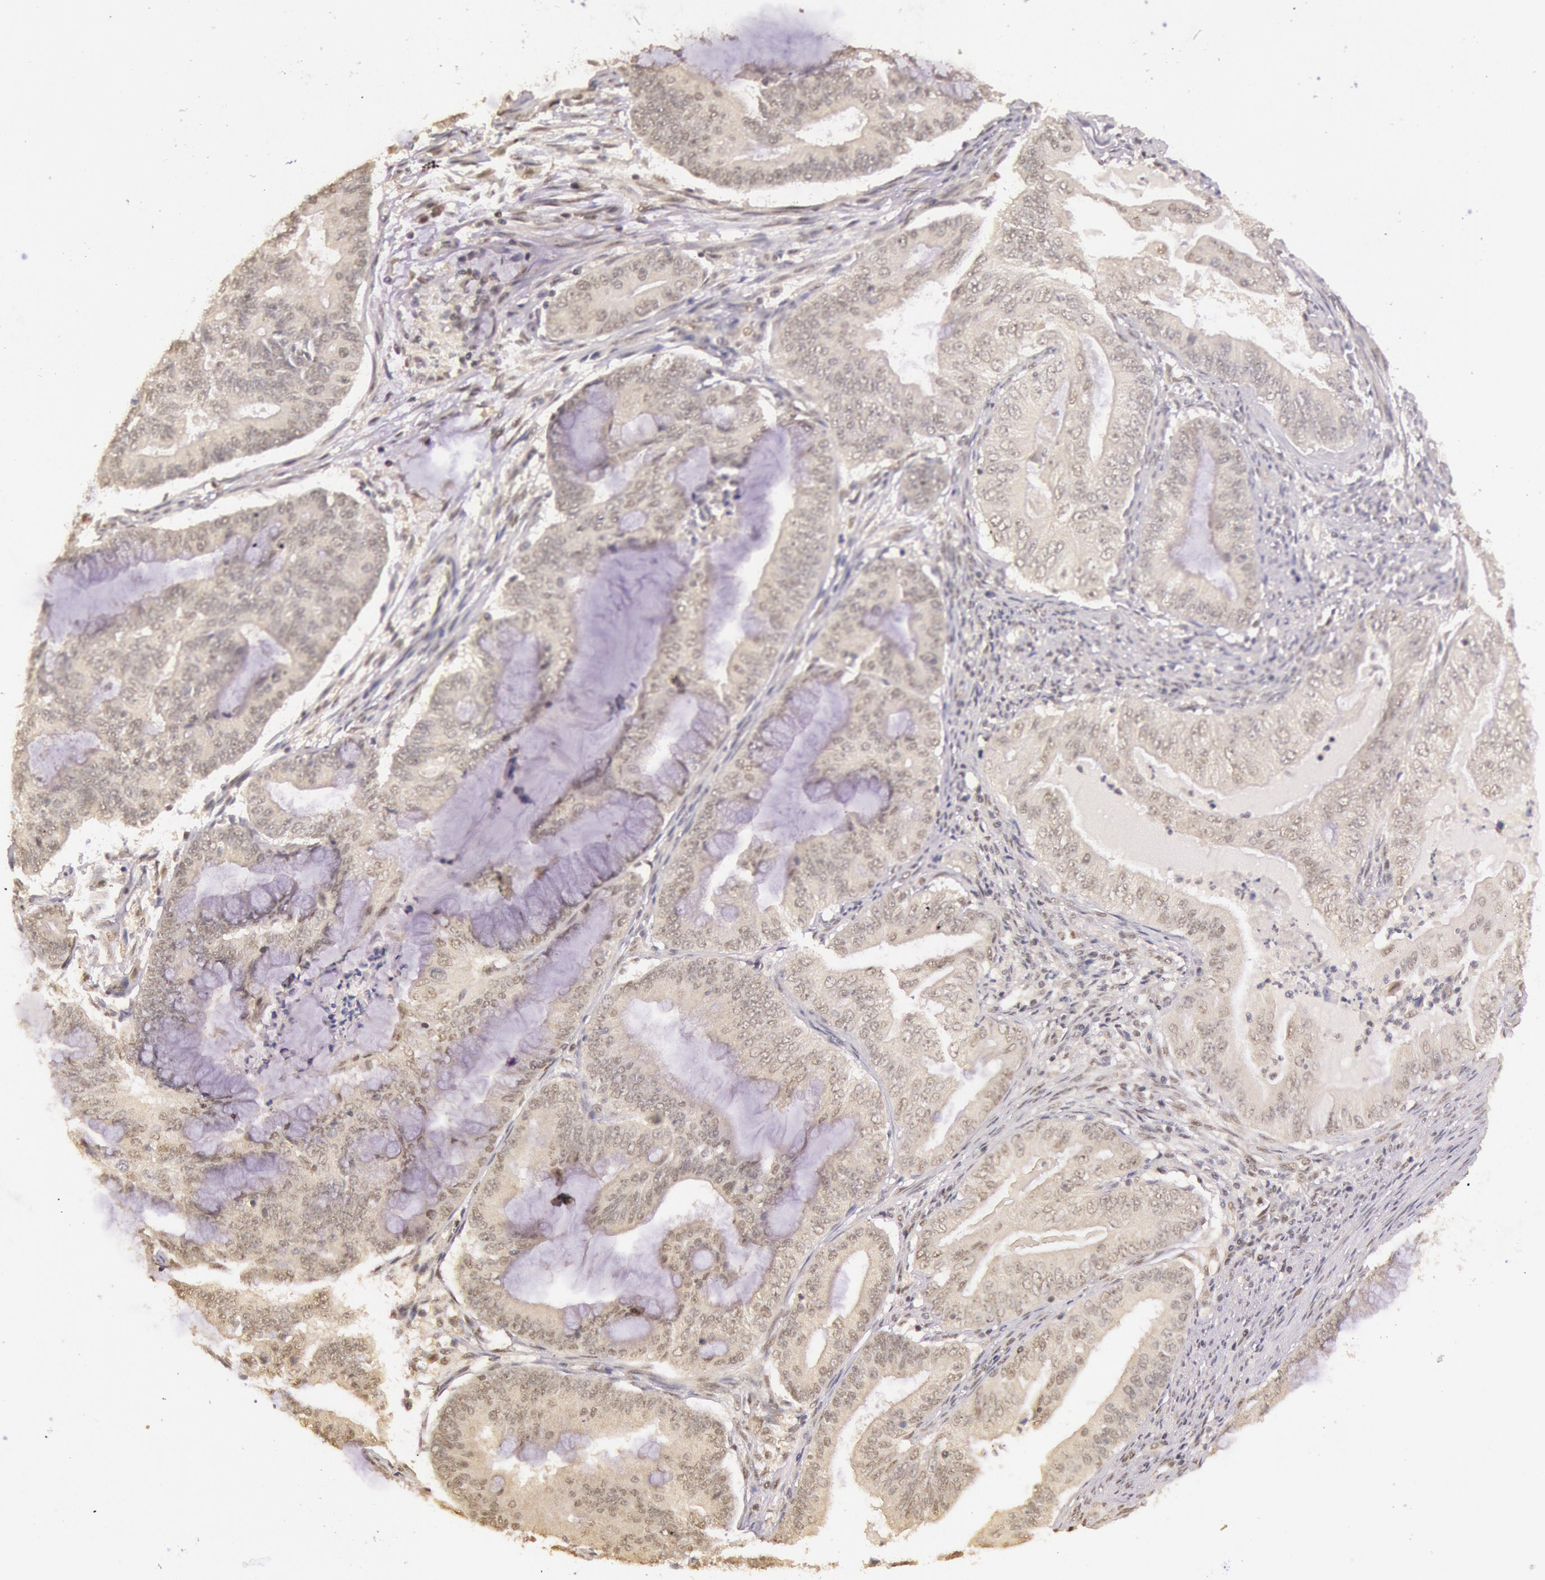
{"staining": {"intensity": "weak", "quantity": "25%-75%", "location": "cytoplasmic/membranous"}, "tissue": "endometrial cancer", "cell_type": "Tumor cells", "image_type": "cancer", "snomed": [{"axis": "morphology", "description": "Adenocarcinoma, NOS"}, {"axis": "topography", "description": "Endometrium"}], "caption": "Tumor cells show low levels of weak cytoplasmic/membranous positivity in approximately 25%-75% of cells in human endometrial cancer (adenocarcinoma). (DAB (3,3'-diaminobenzidine) IHC, brown staining for protein, blue staining for nuclei).", "gene": "RTL10", "patient": {"sex": "female", "age": 63}}